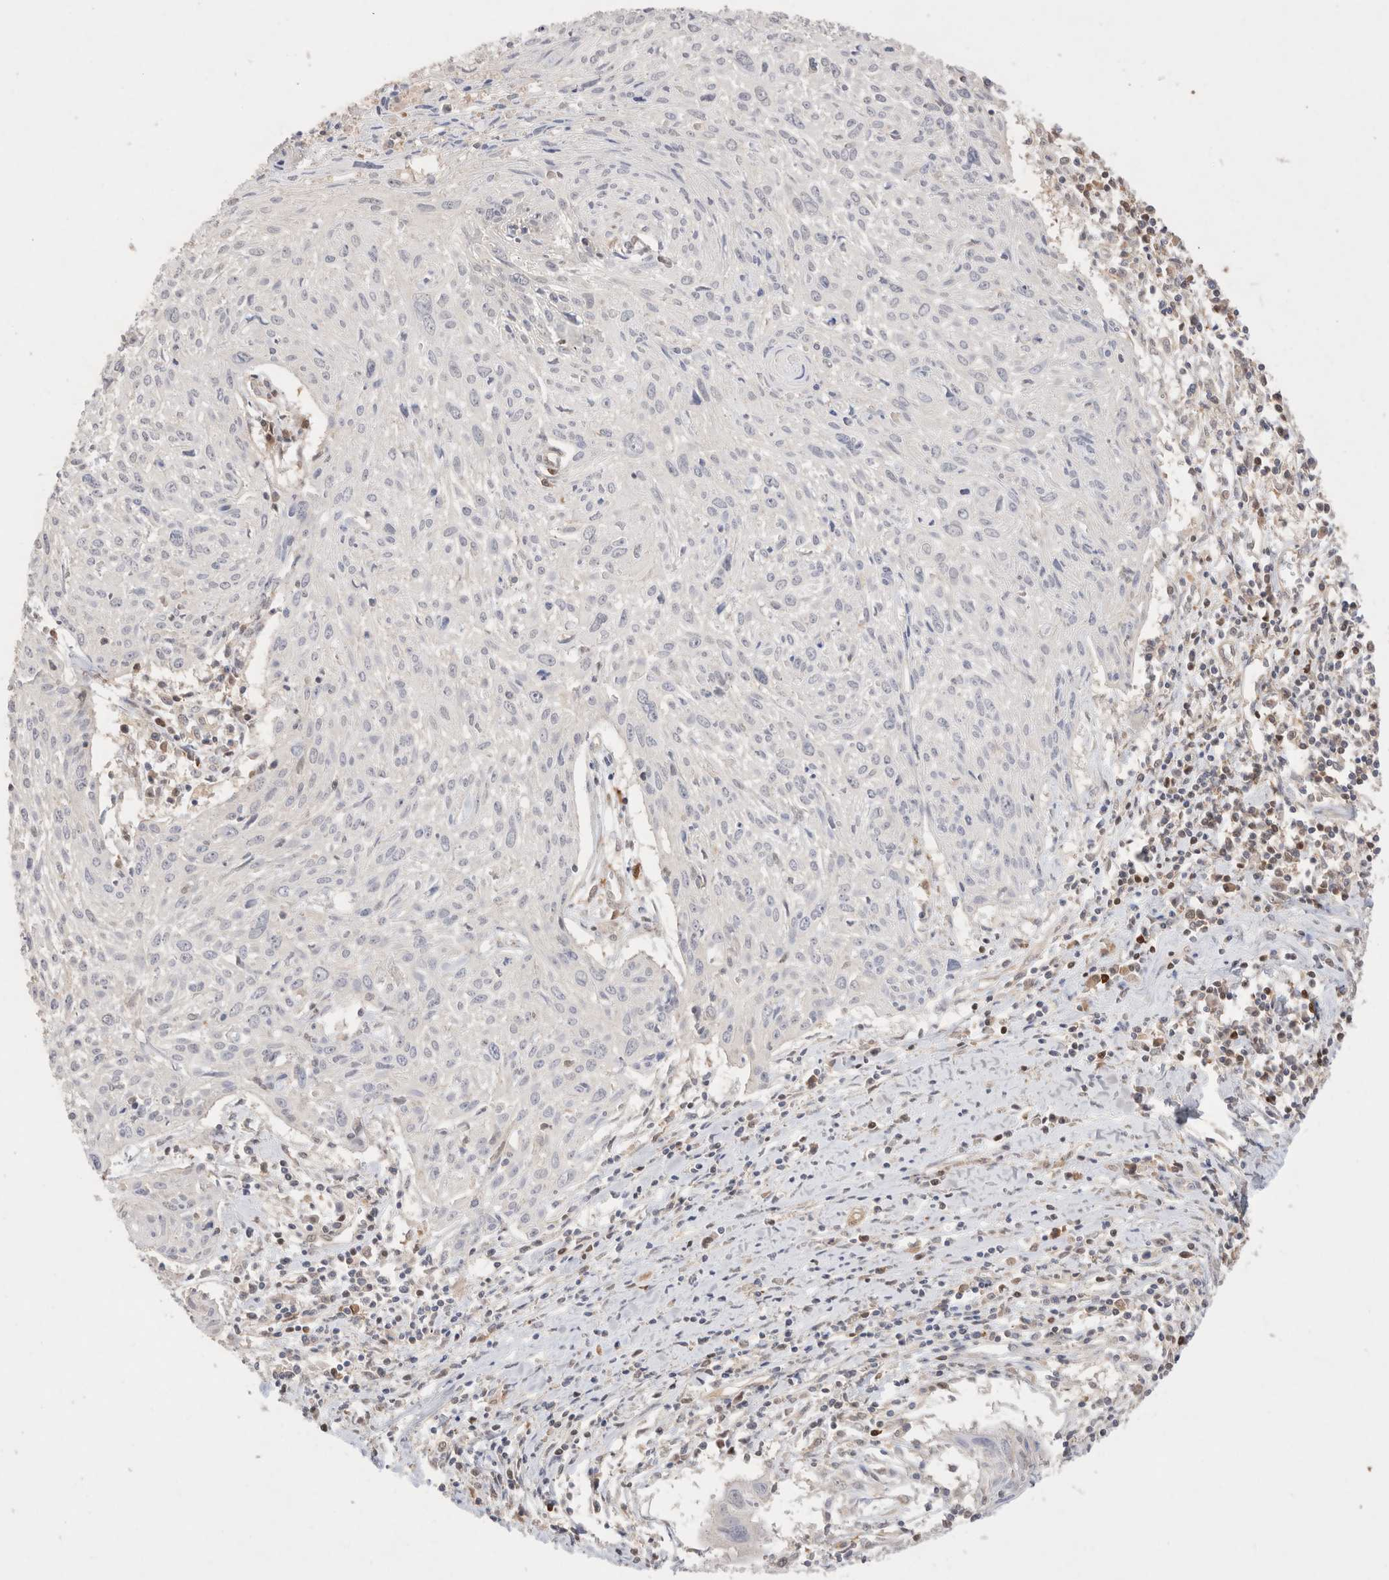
{"staining": {"intensity": "negative", "quantity": "none", "location": "none"}, "tissue": "cervical cancer", "cell_type": "Tumor cells", "image_type": "cancer", "snomed": [{"axis": "morphology", "description": "Squamous cell carcinoma, NOS"}, {"axis": "topography", "description": "Cervix"}], "caption": "This is an immunohistochemistry image of human squamous cell carcinoma (cervical). There is no positivity in tumor cells.", "gene": "STARD10", "patient": {"sex": "female", "age": 51}}